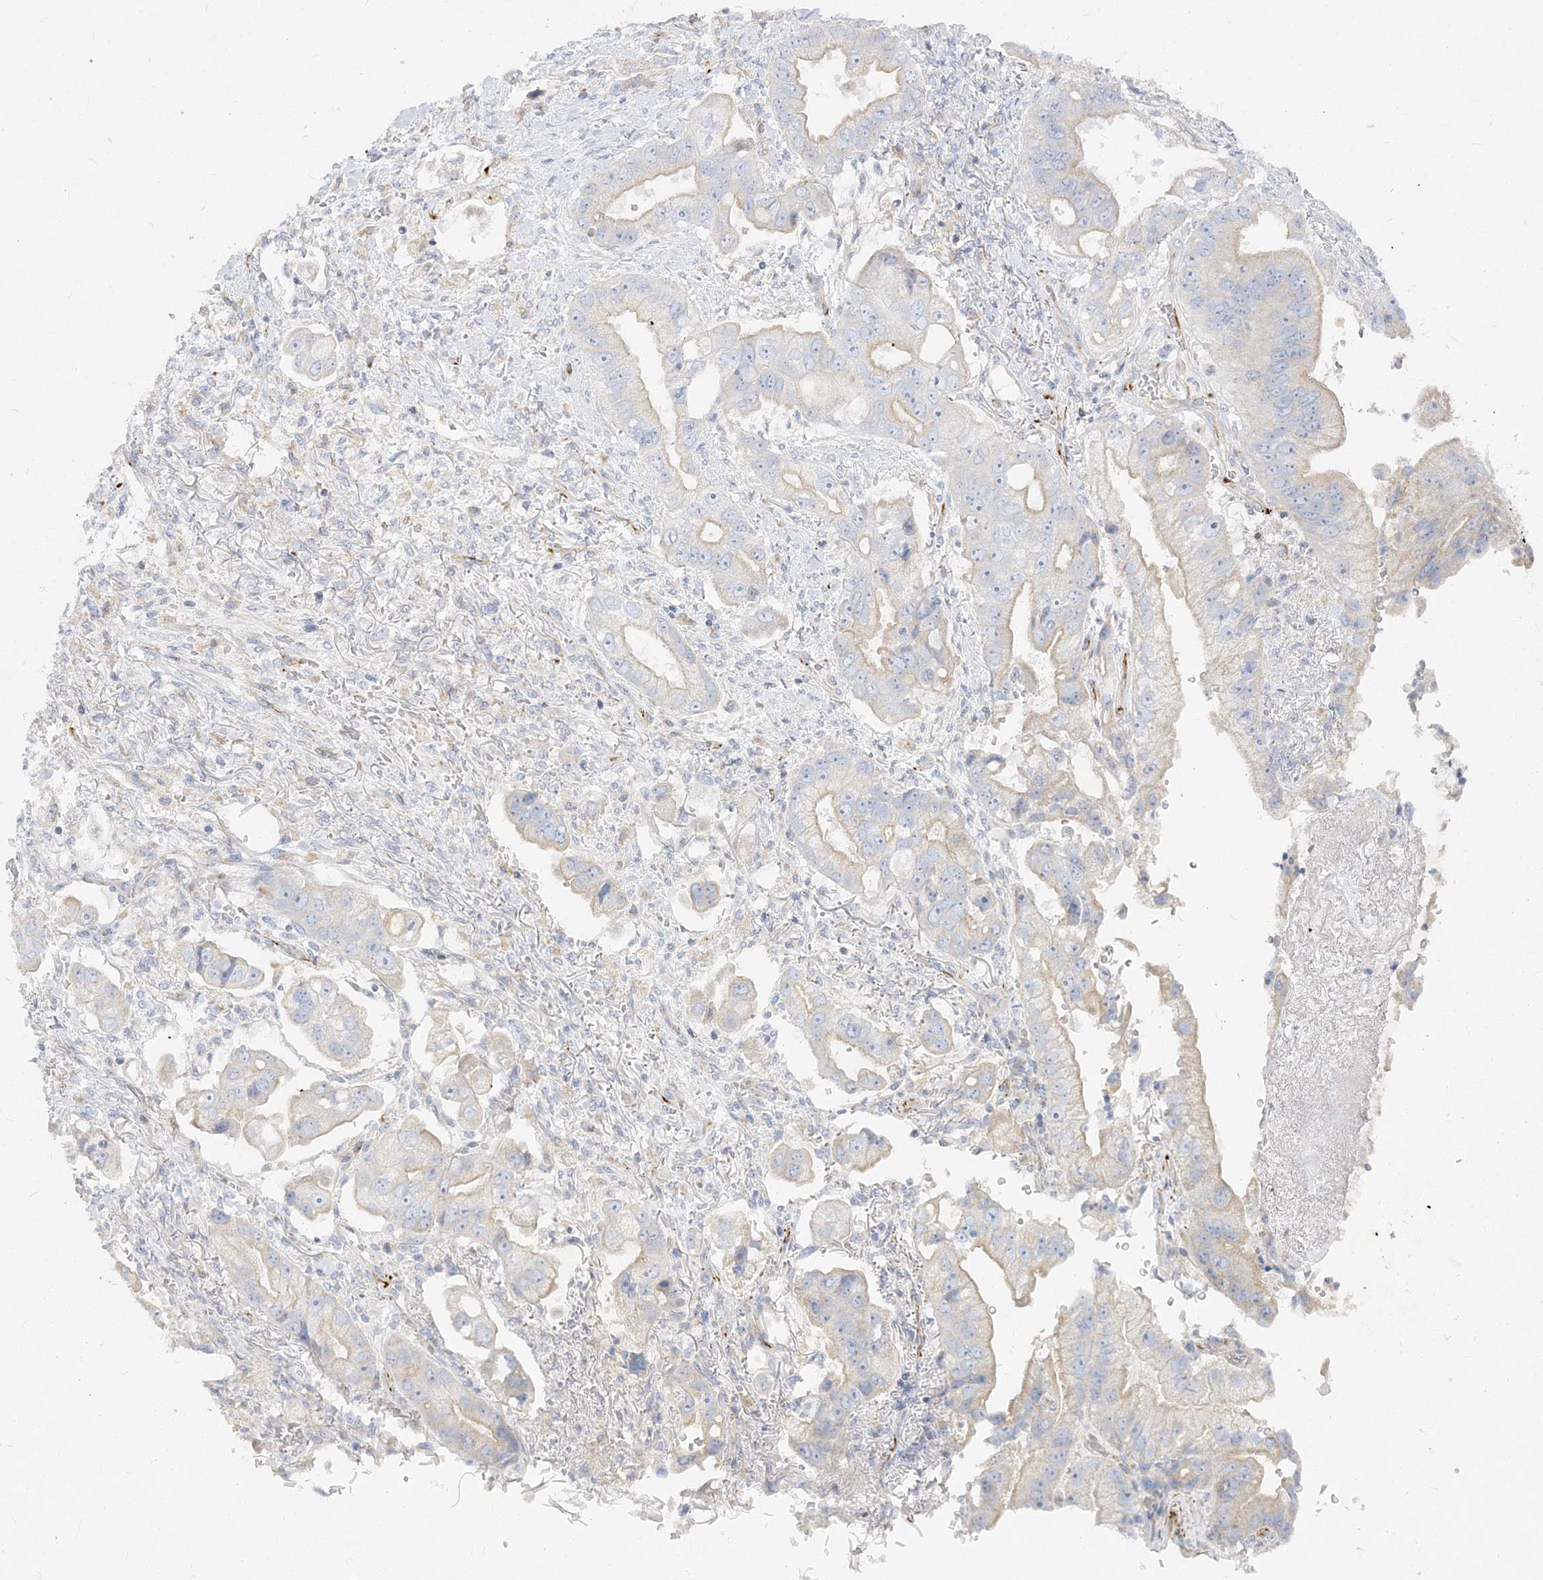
{"staining": {"intensity": "negative", "quantity": "none", "location": "none"}, "tissue": "stomach cancer", "cell_type": "Tumor cells", "image_type": "cancer", "snomed": [{"axis": "morphology", "description": "Adenocarcinoma, NOS"}, {"axis": "topography", "description": "Stomach"}], "caption": "Stomach cancer stained for a protein using immunohistochemistry reveals no positivity tumor cells.", "gene": "GPAT2", "patient": {"sex": "male", "age": 62}}